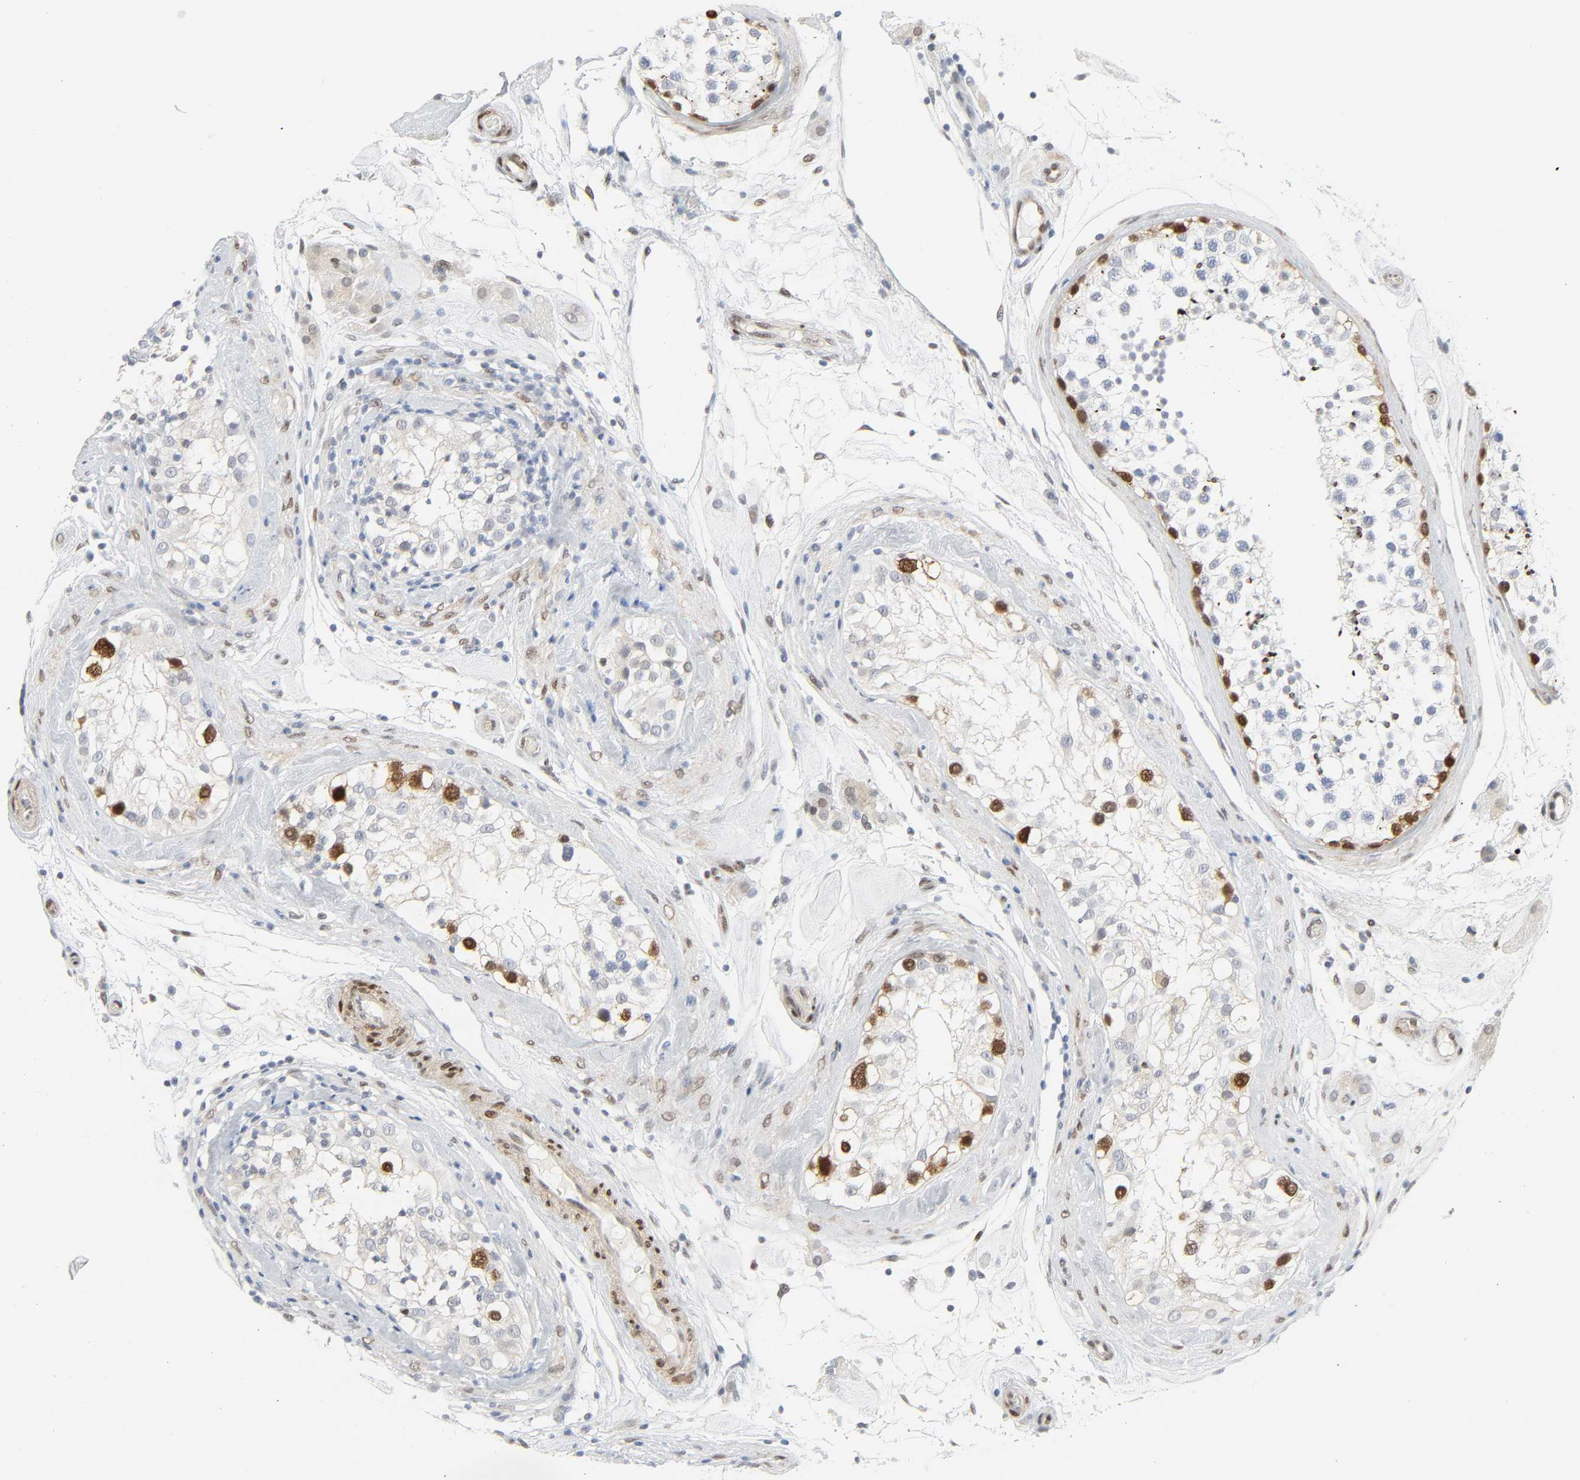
{"staining": {"intensity": "strong", "quantity": "<25%", "location": "cytoplasmic/membranous,nuclear"}, "tissue": "testis", "cell_type": "Cells in seminiferous ducts", "image_type": "normal", "snomed": [{"axis": "morphology", "description": "Normal tissue, NOS"}, {"axis": "topography", "description": "Testis"}], "caption": "A micrograph of human testis stained for a protein displays strong cytoplasmic/membranous,nuclear brown staining in cells in seminiferous ducts.", "gene": "ZBTB16", "patient": {"sex": "male", "age": 46}}